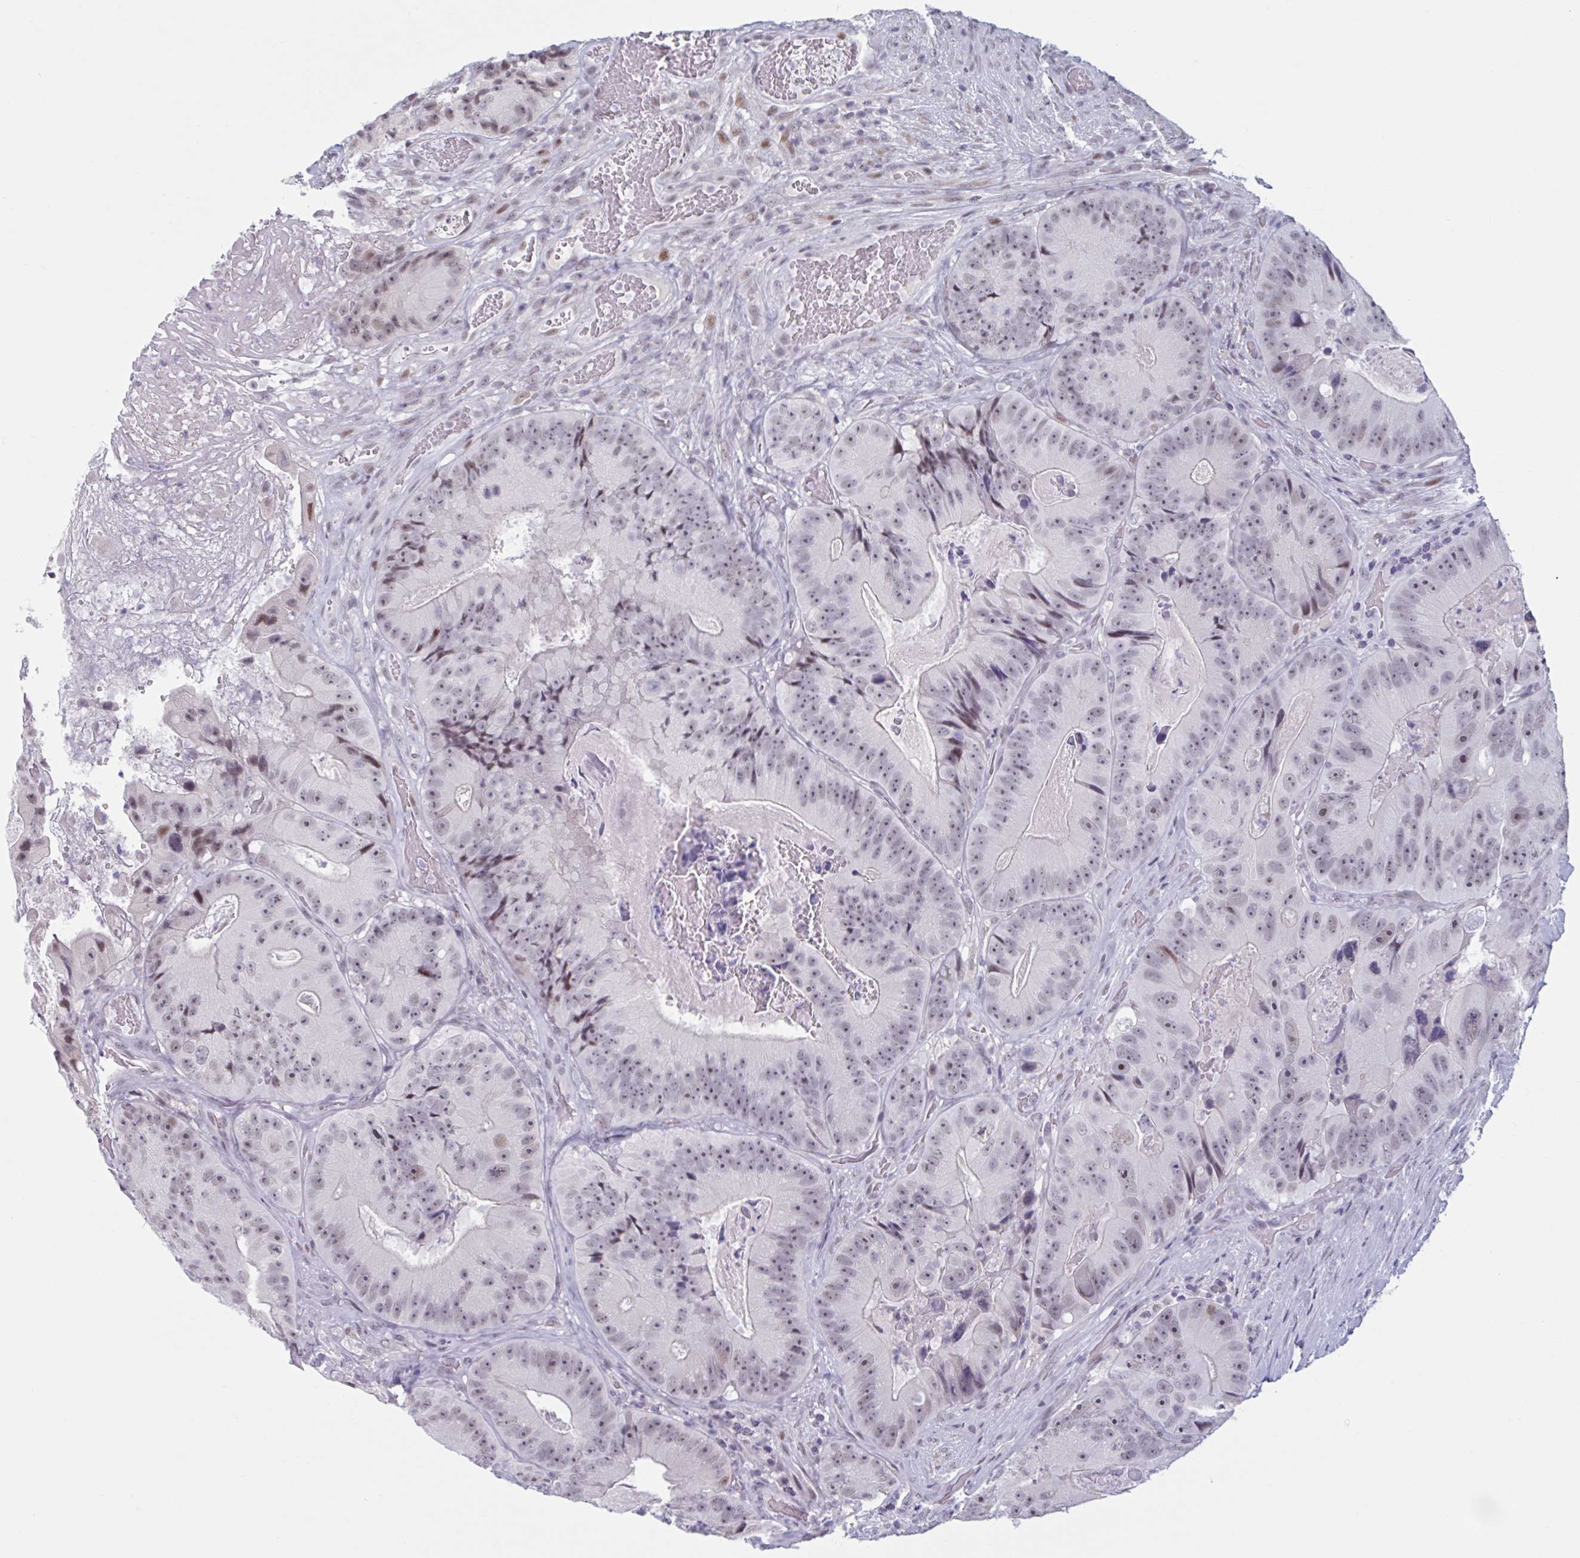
{"staining": {"intensity": "weak", "quantity": ">75%", "location": "nuclear"}, "tissue": "colorectal cancer", "cell_type": "Tumor cells", "image_type": "cancer", "snomed": [{"axis": "morphology", "description": "Adenocarcinoma, NOS"}, {"axis": "topography", "description": "Colon"}], "caption": "A low amount of weak nuclear staining is appreciated in approximately >75% of tumor cells in colorectal adenocarcinoma tissue.", "gene": "HSD17B6", "patient": {"sex": "female", "age": 86}}